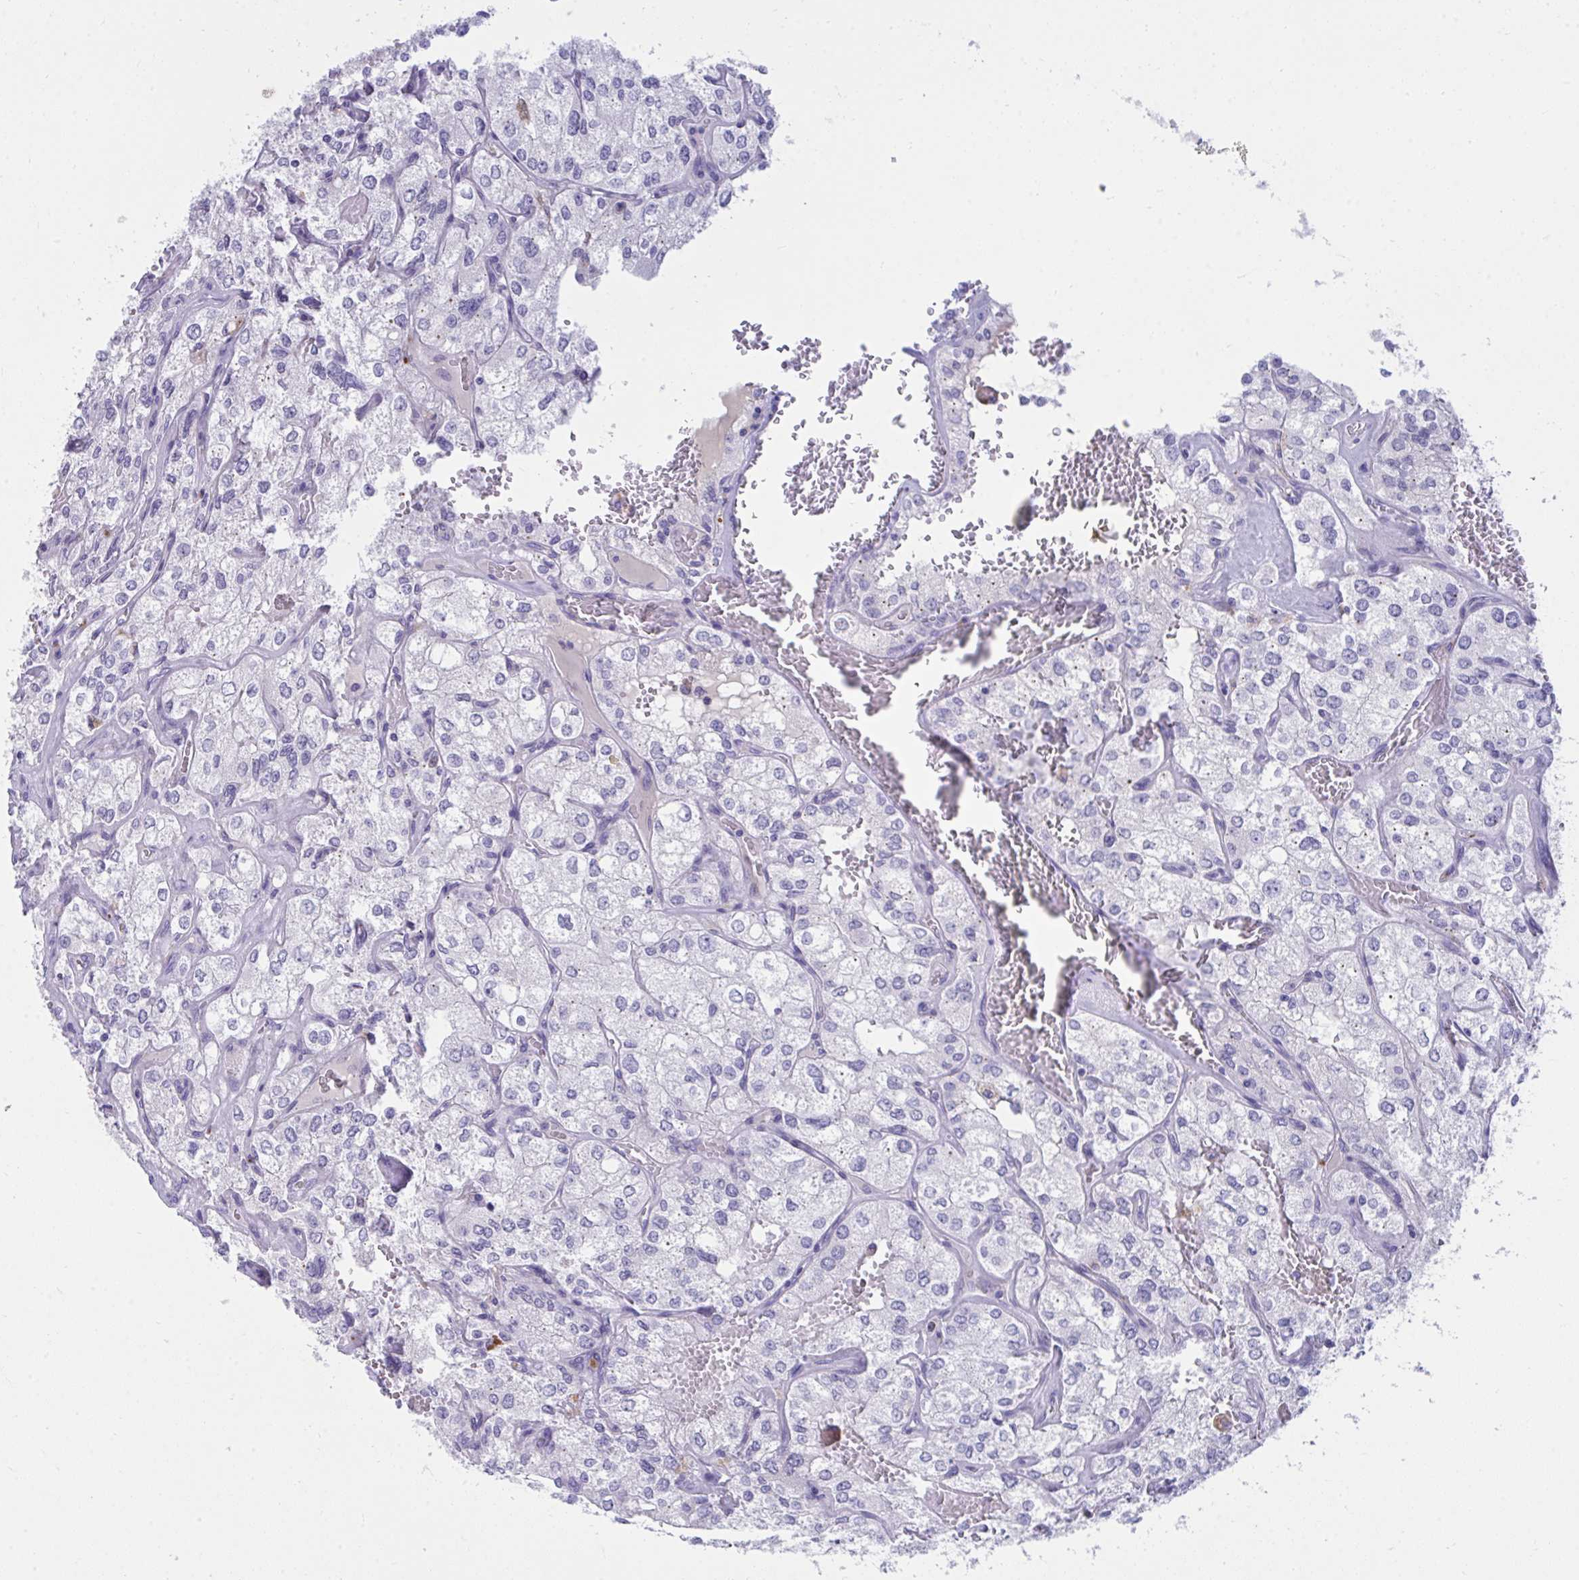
{"staining": {"intensity": "negative", "quantity": "none", "location": "none"}, "tissue": "renal cancer", "cell_type": "Tumor cells", "image_type": "cancer", "snomed": [{"axis": "morphology", "description": "Adenocarcinoma, NOS"}, {"axis": "topography", "description": "Kidney"}], "caption": "IHC image of renal cancer (adenocarcinoma) stained for a protein (brown), which reveals no positivity in tumor cells.", "gene": "PIGZ", "patient": {"sex": "female", "age": 70}}